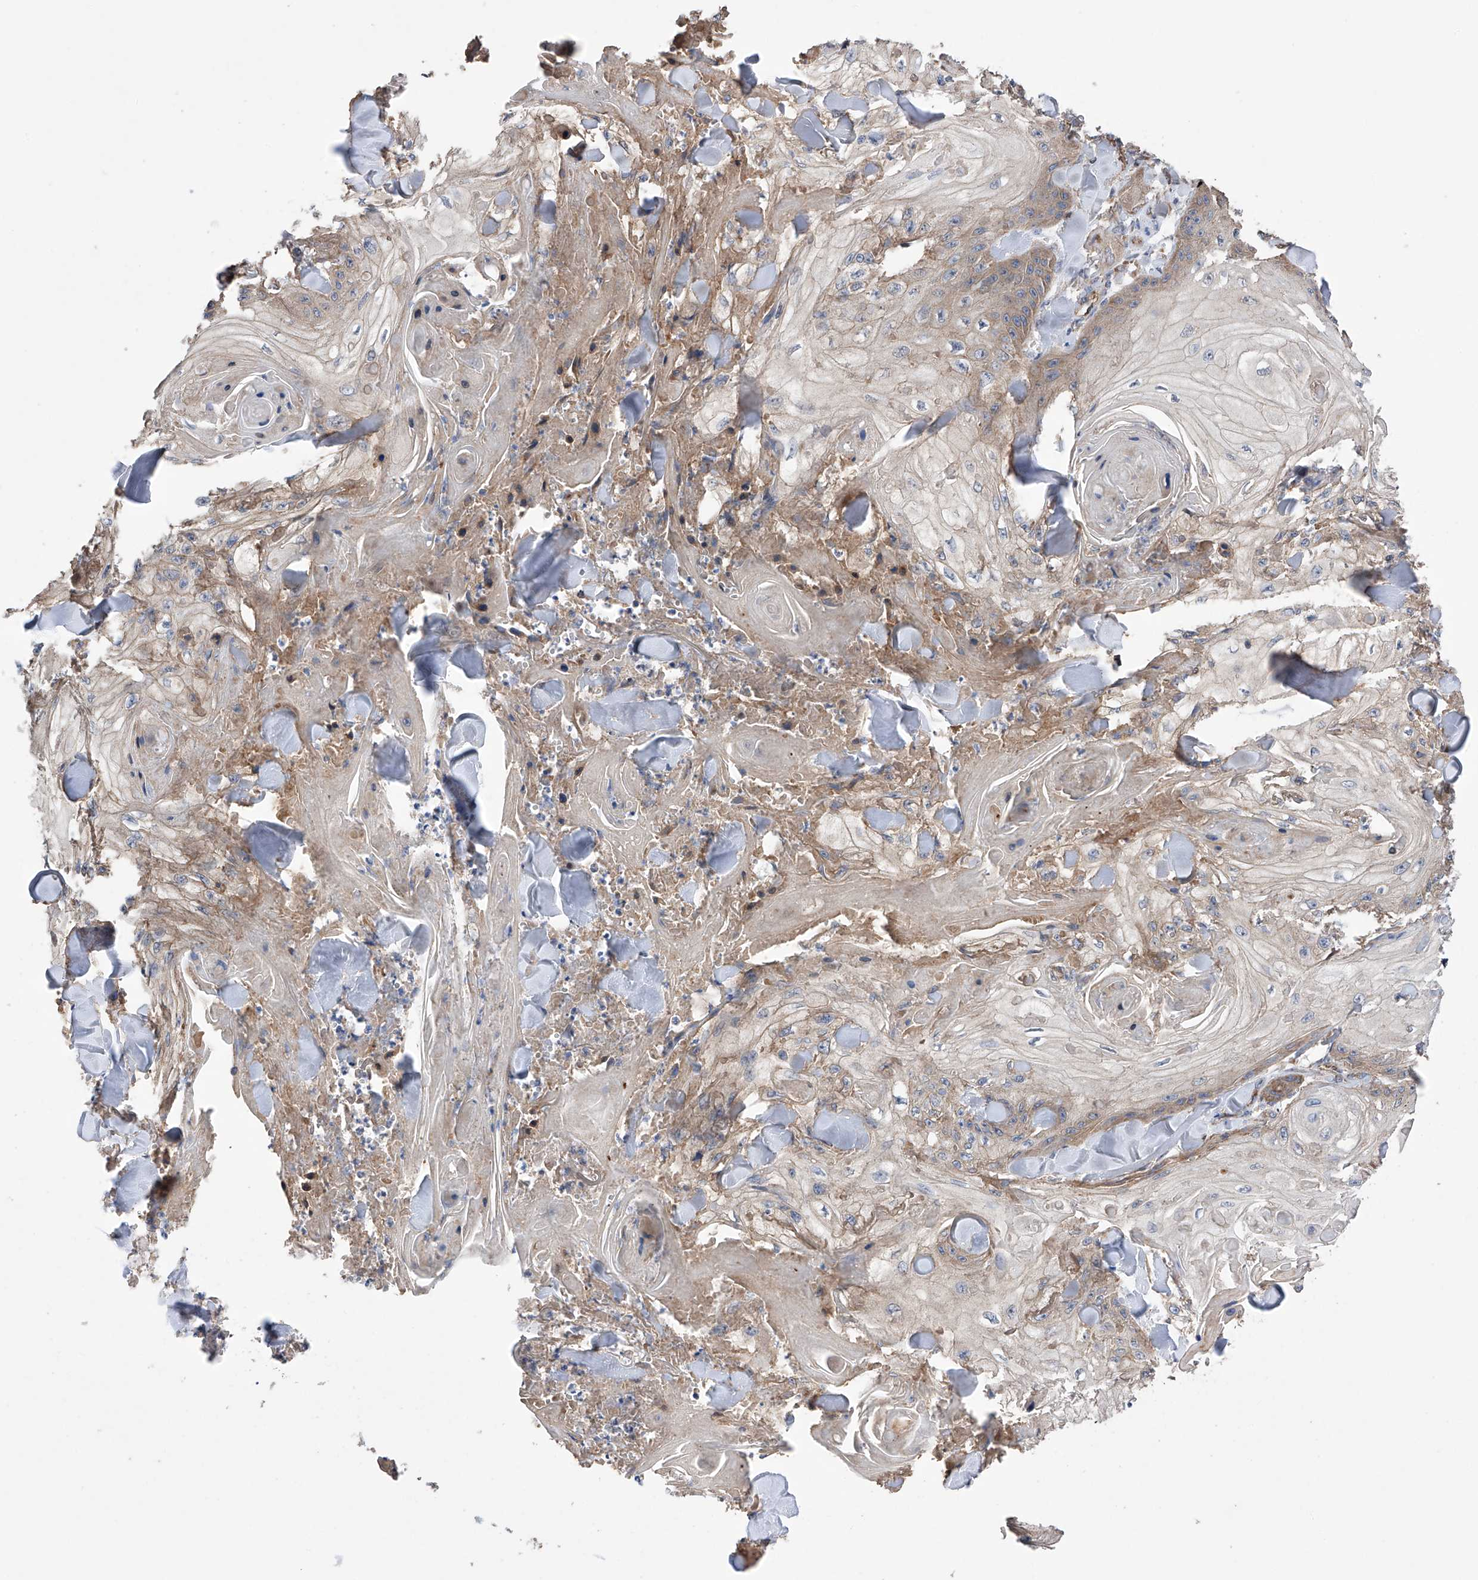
{"staining": {"intensity": "moderate", "quantity": "25%-75%", "location": "cytoplasmic/membranous"}, "tissue": "skin cancer", "cell_type": "Tumor cells", "image_type": "cancer", "snomed": [{"axis": "morphology", "description": "Squamous cell carcinoma, NOS"}, {"axis": "topography", "description": "Skin"}], "caption": "Immunohistochemical staining of human squamous cell carcinoma (skin) exhibits moderate cytoplasmic/membranous protein positivity in about 25%-75% of tumor cells.", "gene": "EFCAB2", "patient": {"sex": "male", "age": 74}}